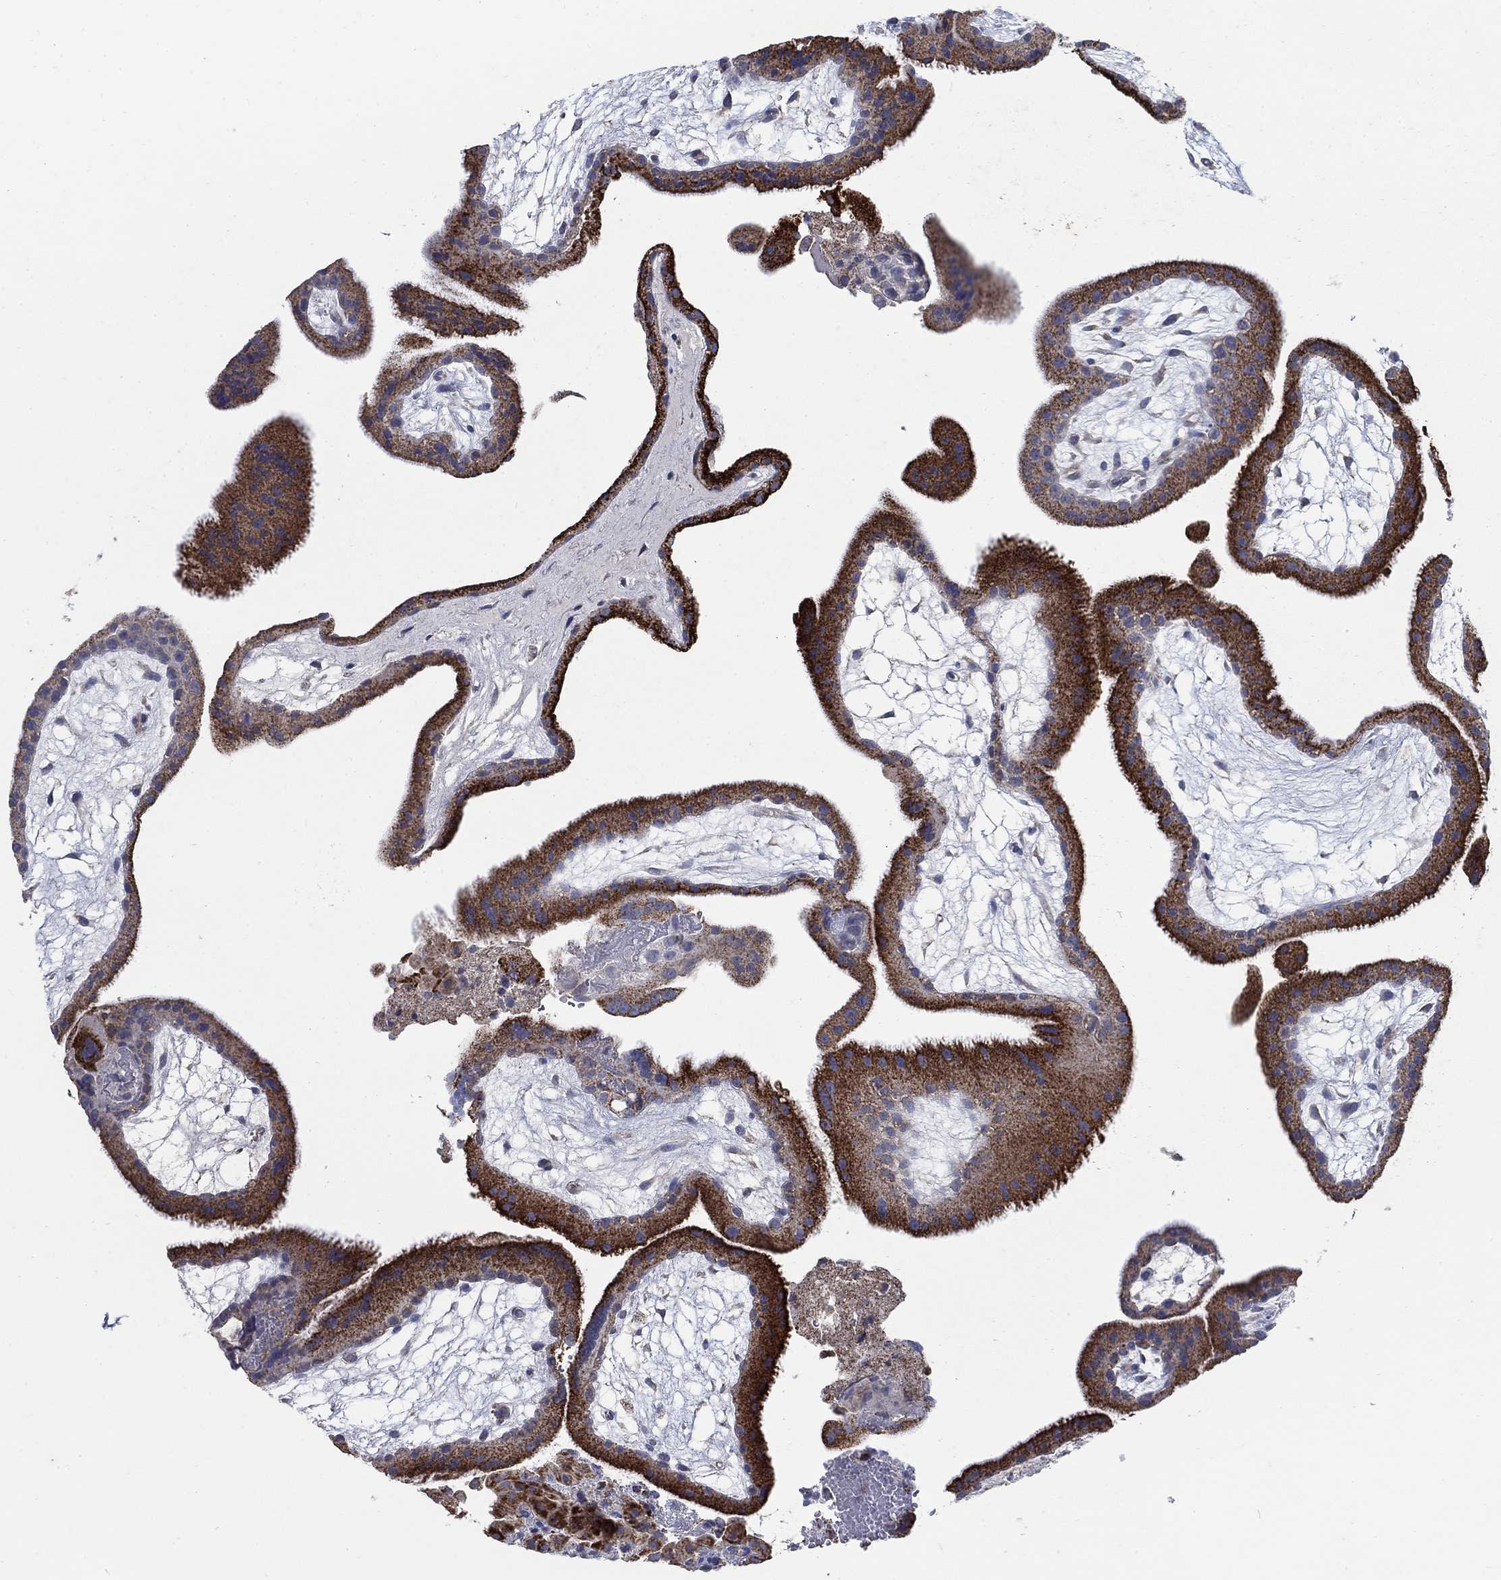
{"staining": {"intensity": "weak", "quantity": ">75%", "location": "cytoplasmic/membranous"}, "tissue": "placenta", "cell_type": "Decidual cells", "image_type": "normal", "snomed": [{"axis": "morphology", "description": "Normal tissue, NOS"}, {"axis": "topography", "description": "Placenta"}], "caption": "Protein staining of benign placenta reveals weak cytoplasmic/membranous staining in approximately >75% of decidual cells.", "gene": "PNPLA2", "patient": {"sex": "female", "age": 19}}